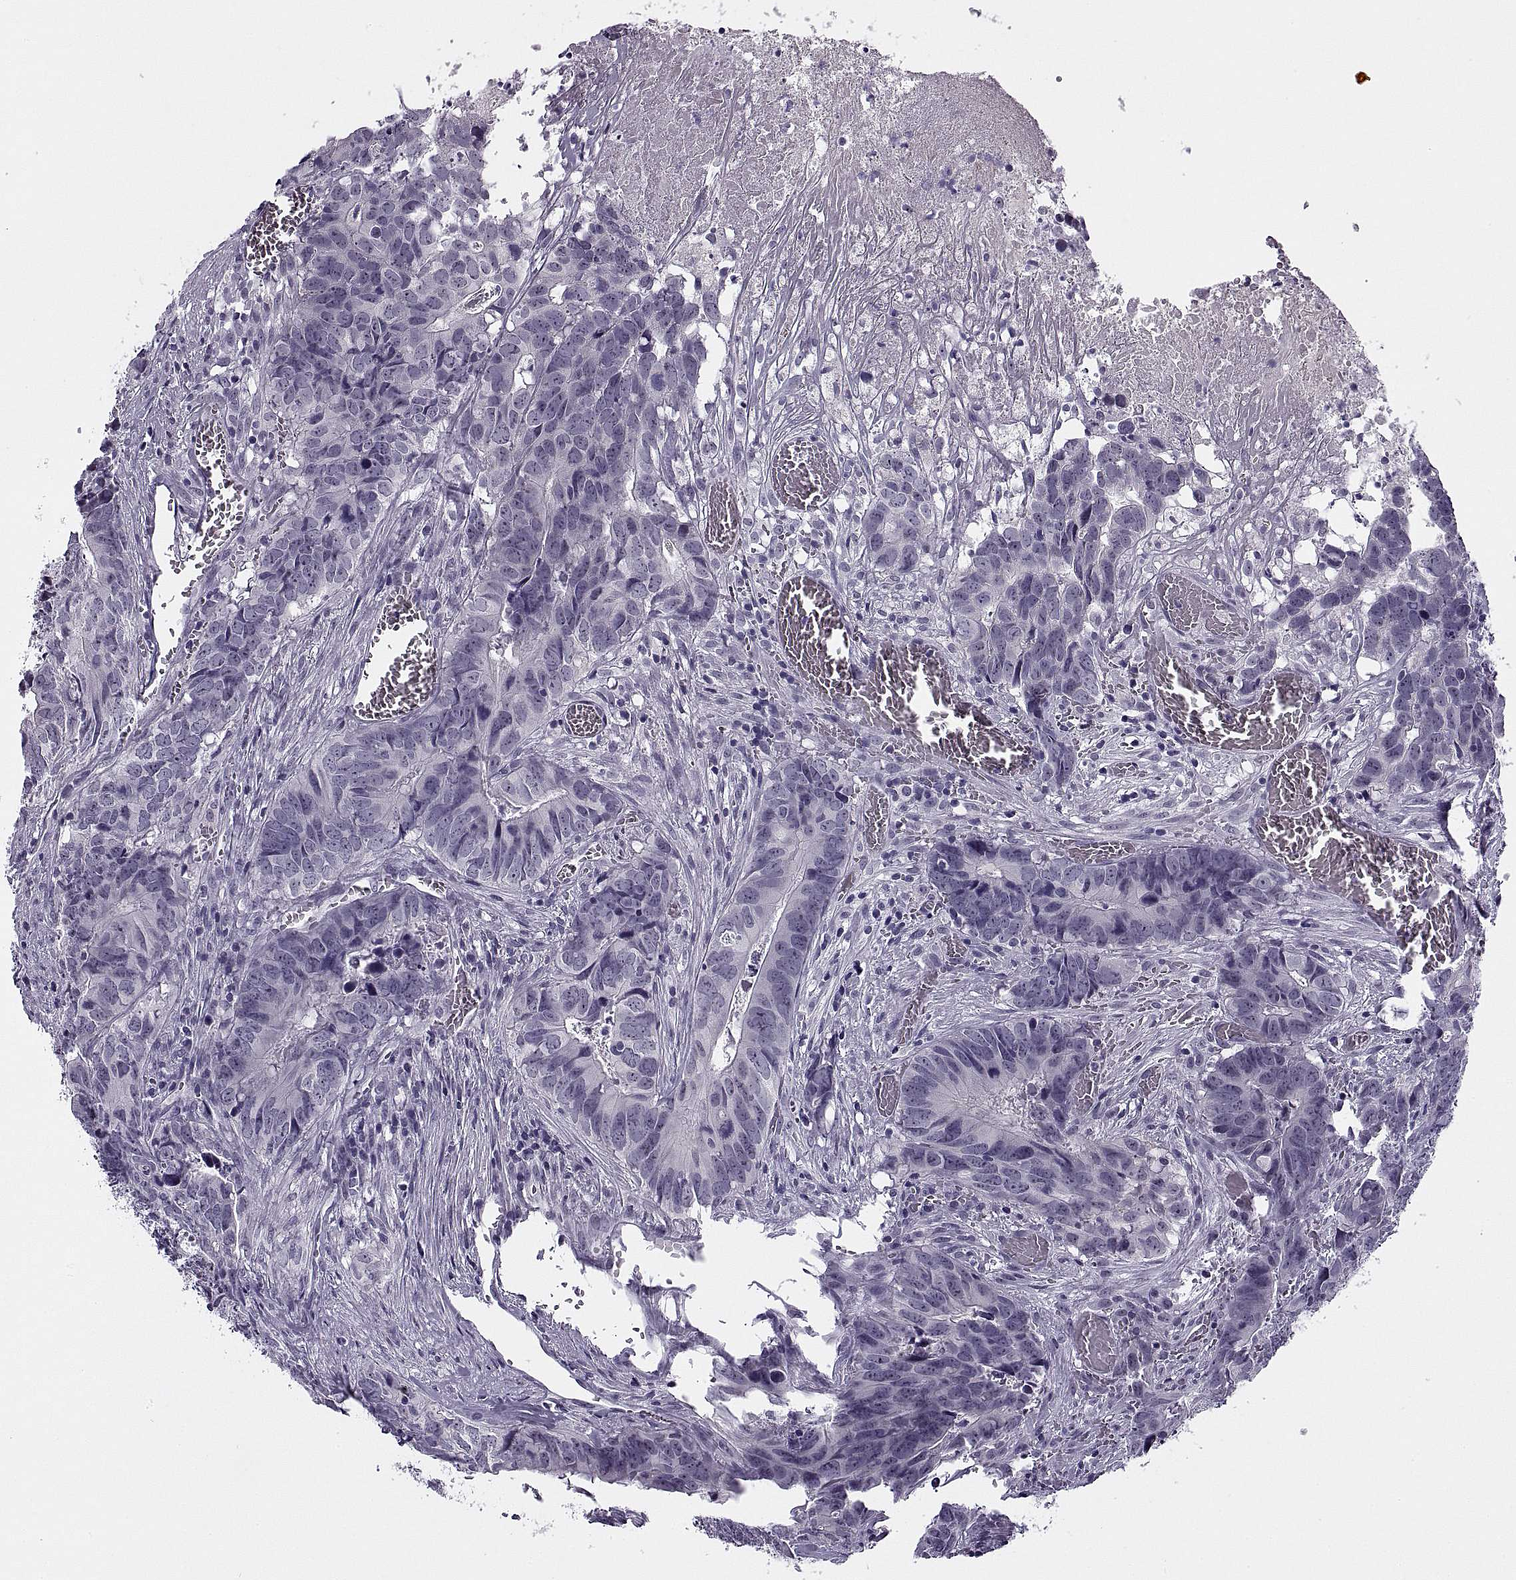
{"staining": {"intensity": "negative", "quantity": "none", "location": "none"}, "tissue": "colorectal cancer", "cell_type": "Tumor cells", "image_type": "cancer", "snomed": [{"axis": "morphology", "description": "Adenocarcinoma, NOS"}, {"axis": "topography", "description": "Colon"}], "caption": "IHC of adenocarcinoma (colorectal) reveals no staining in tumor cells.", "gene": "TBC1D3G", "patient": {"sex": "female", "age": 82}}